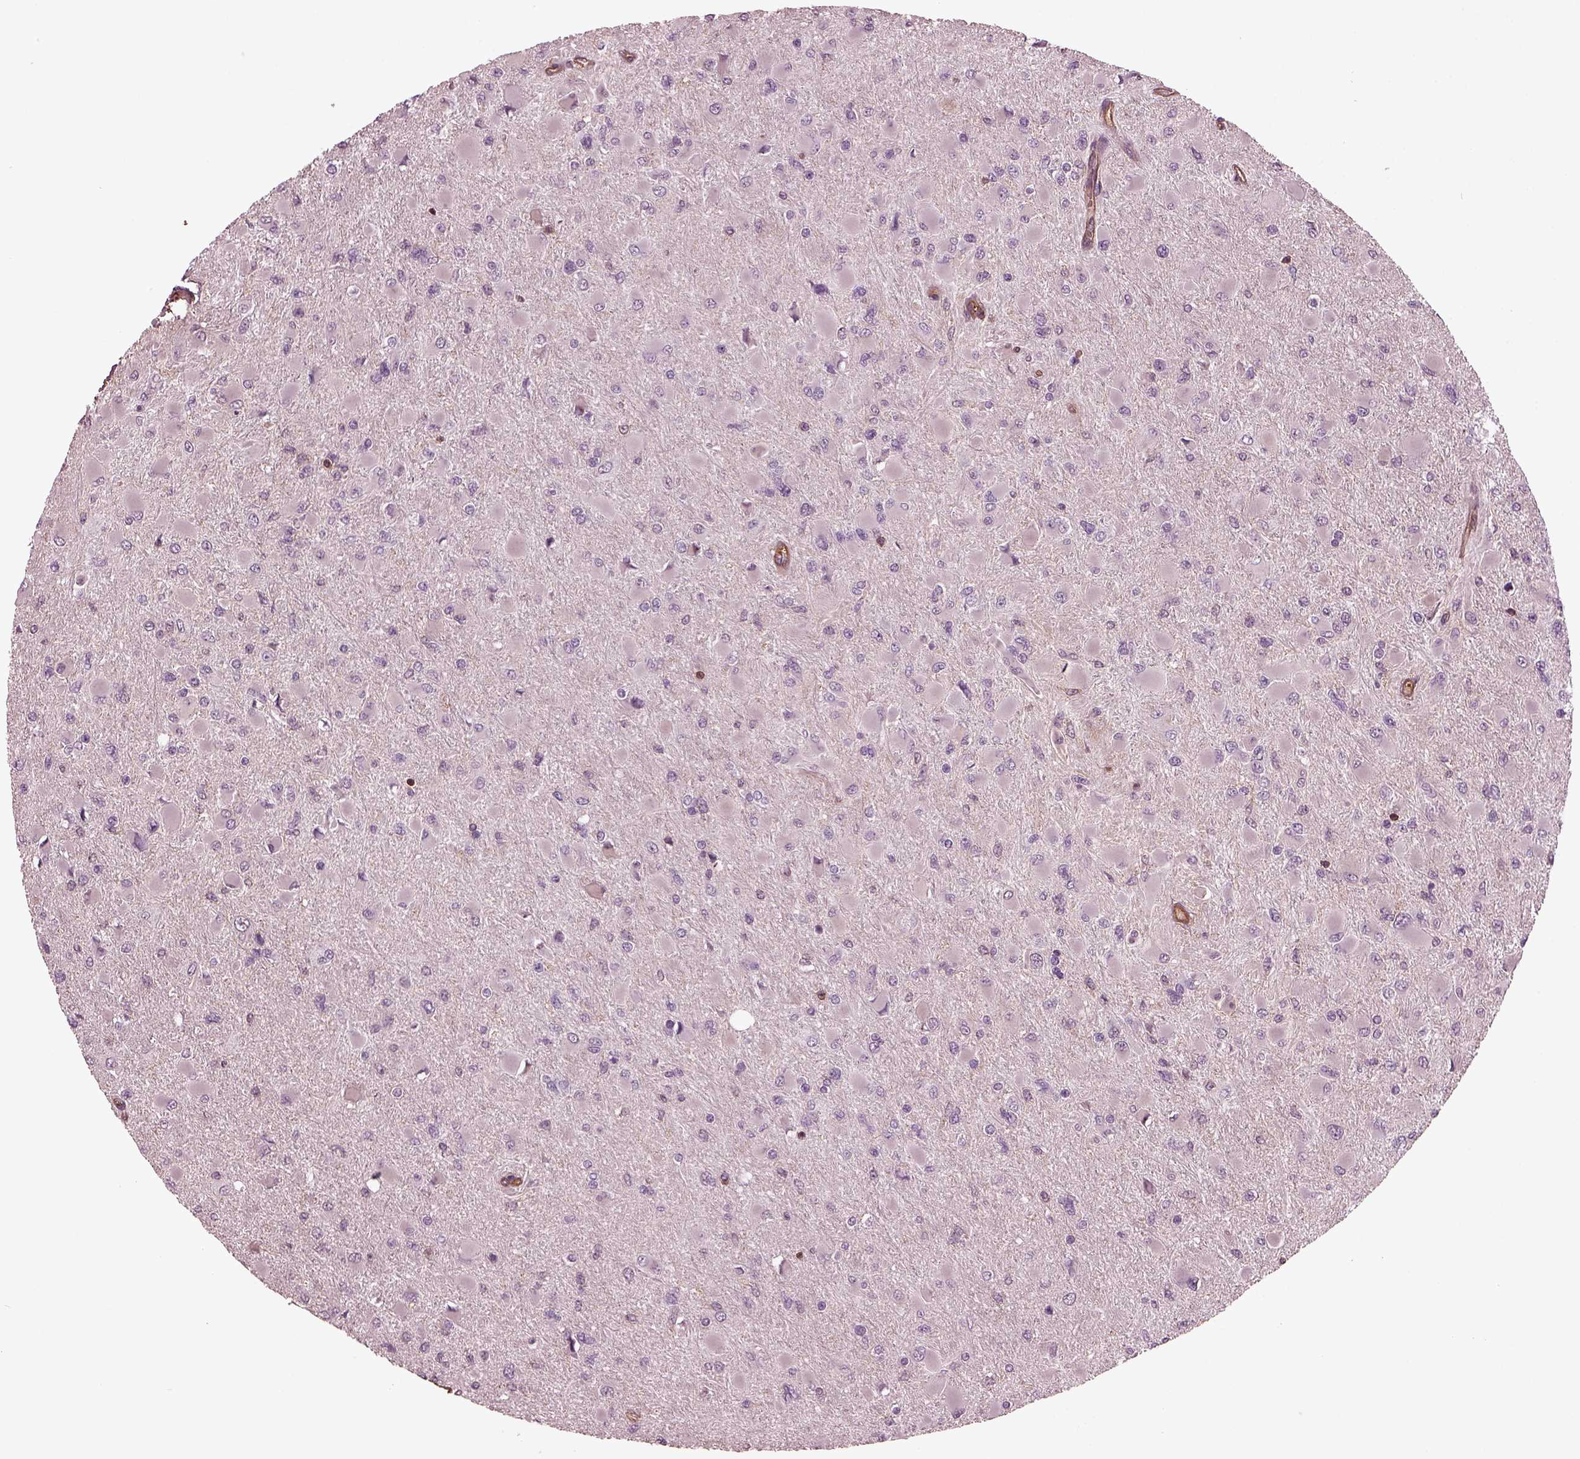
{"staining": {"intensity": "negative", "quantity": "none", "location": "none"}, "tissue": "glioma", "cell_type": "Tumor cells", "image_type": "cancer", "snomed": [{"axis": "morphology", "description": "Glioma, malignant, High grade"}, {"axis": "topography", "description": "Cerebral cortex"}], "caption": "Tumor cells are negative for protein expression in human glioma.", "gene": "MYL6", "patient": {"sex": "female", "age": 36}}